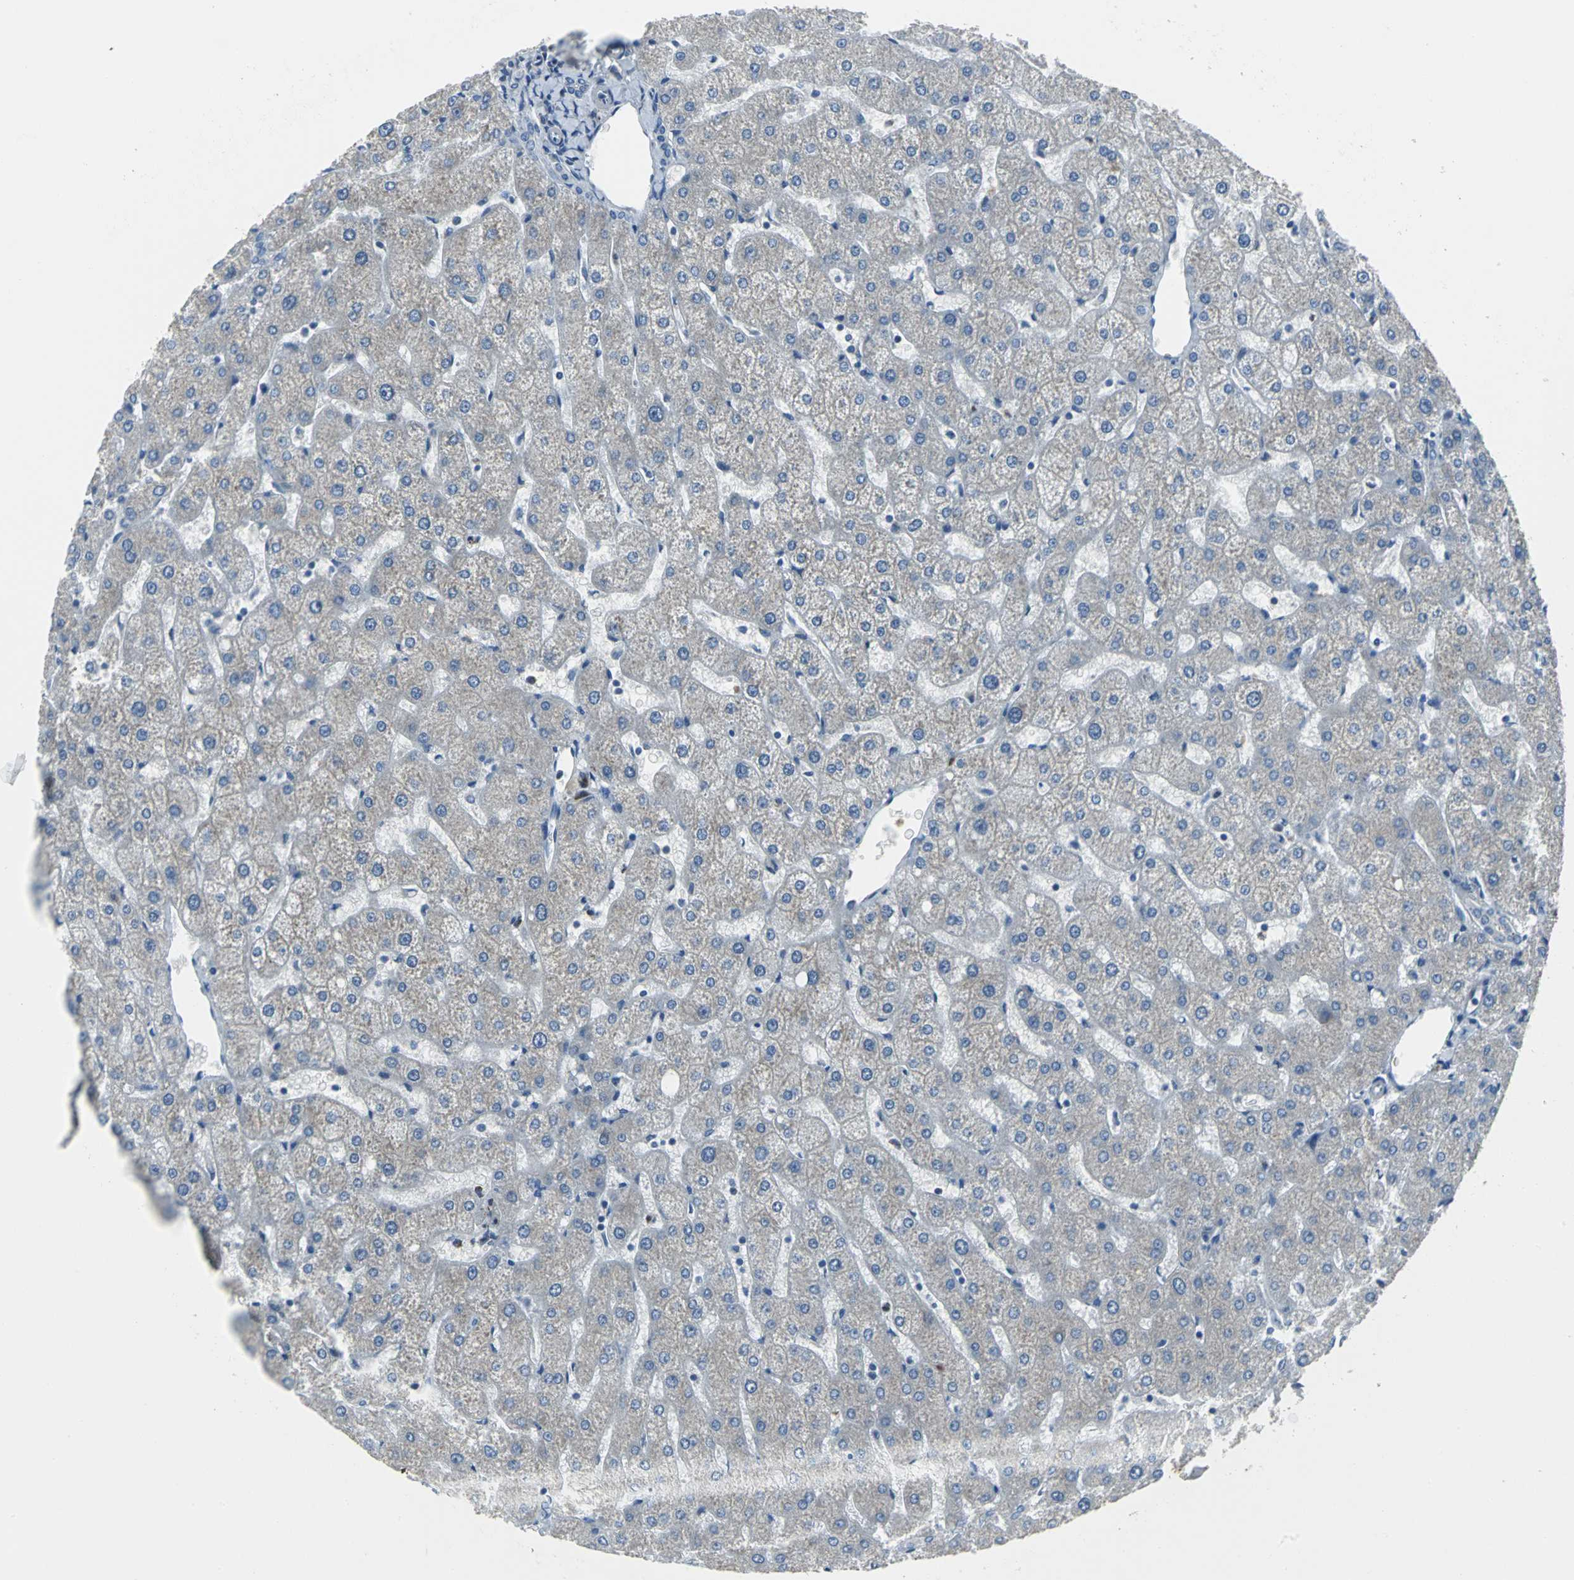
{"staining": {"intensity": "negative", "quantity": "none", "location": "none"}, "tissue": "liver", "cell_type": "Cholangiocytes", "image_type": "normal", "snomed": [{"axis": "morphology", "description": "Normal tissue, NOS"}, {"axis": "topography", "description": "Liver"}], "caption": "IHC of unremarkable liver demonstrates no positivity in cholangiocytes. (Immunohistochemistry, brightfield microscopy, high magnification).", "gene": "EIF5A", "patient": {"sex": "male", "age": 67}}